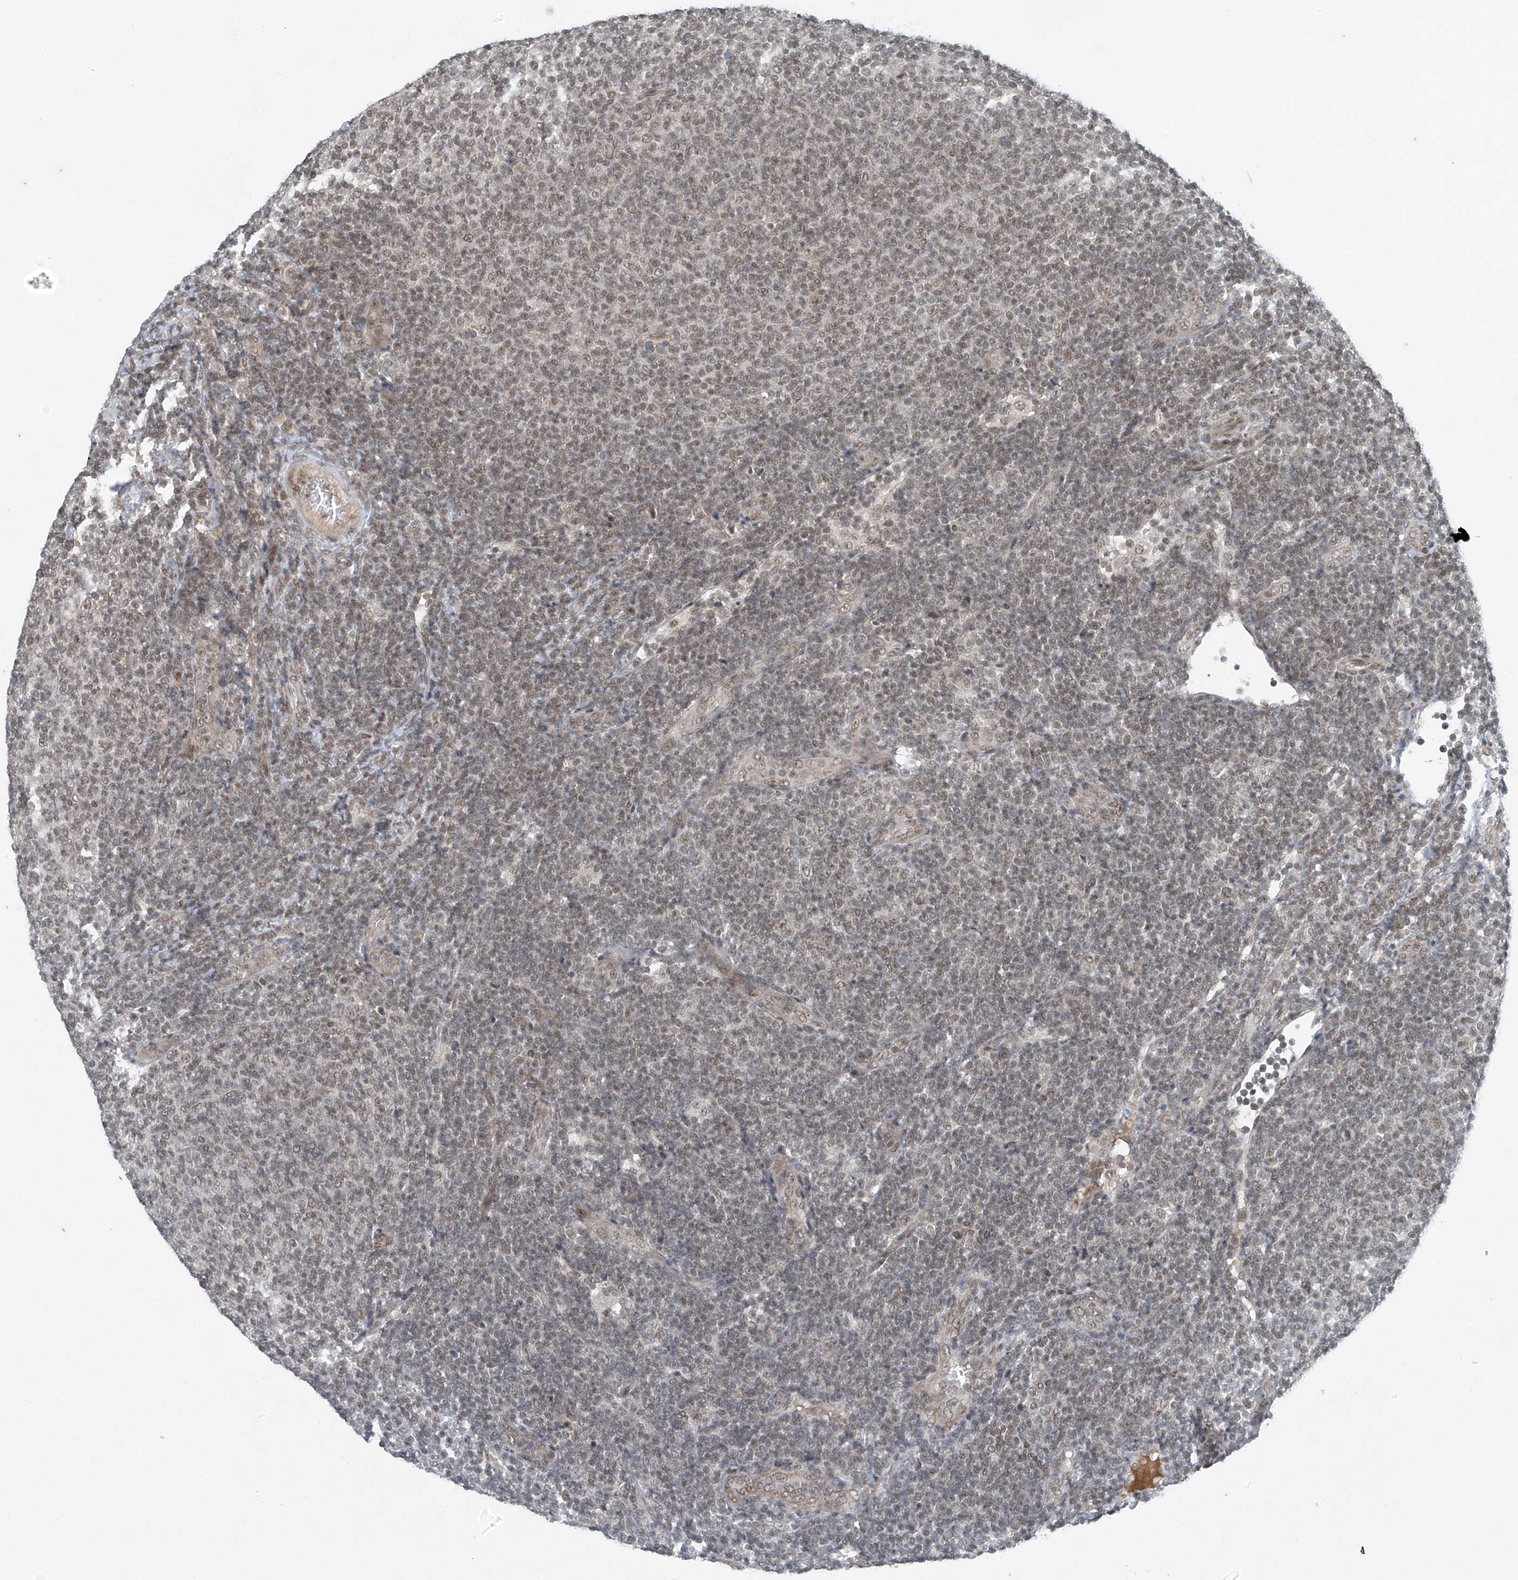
{"staining": {"intensity": "weak", "quantity": "25%-75%", "location": "nuclear"}, "tissue": "lymphoma", "cell_type": "Tumor cells", "image_type": "cancer", "snomed": [{"axis": "morphology", "description": "Malignant lymphoma, non-Hodgkin's type, Low grade"}, {"axis": "topography", "description": "Lymph node"}], "caption": "Immunohistochemistry of malignant lymphoma, non-Hodgkin's type (low-grade) demonstrates low levels of weak nuclear positivity in about 25%-75% of tumor cells. The staining was performed using DAB, with brown indicating positive protein expression. Nuclei are stained blue with hematoxylin.", "gene": "TAF8", "patient": {"sex": "male", "age": 66}}